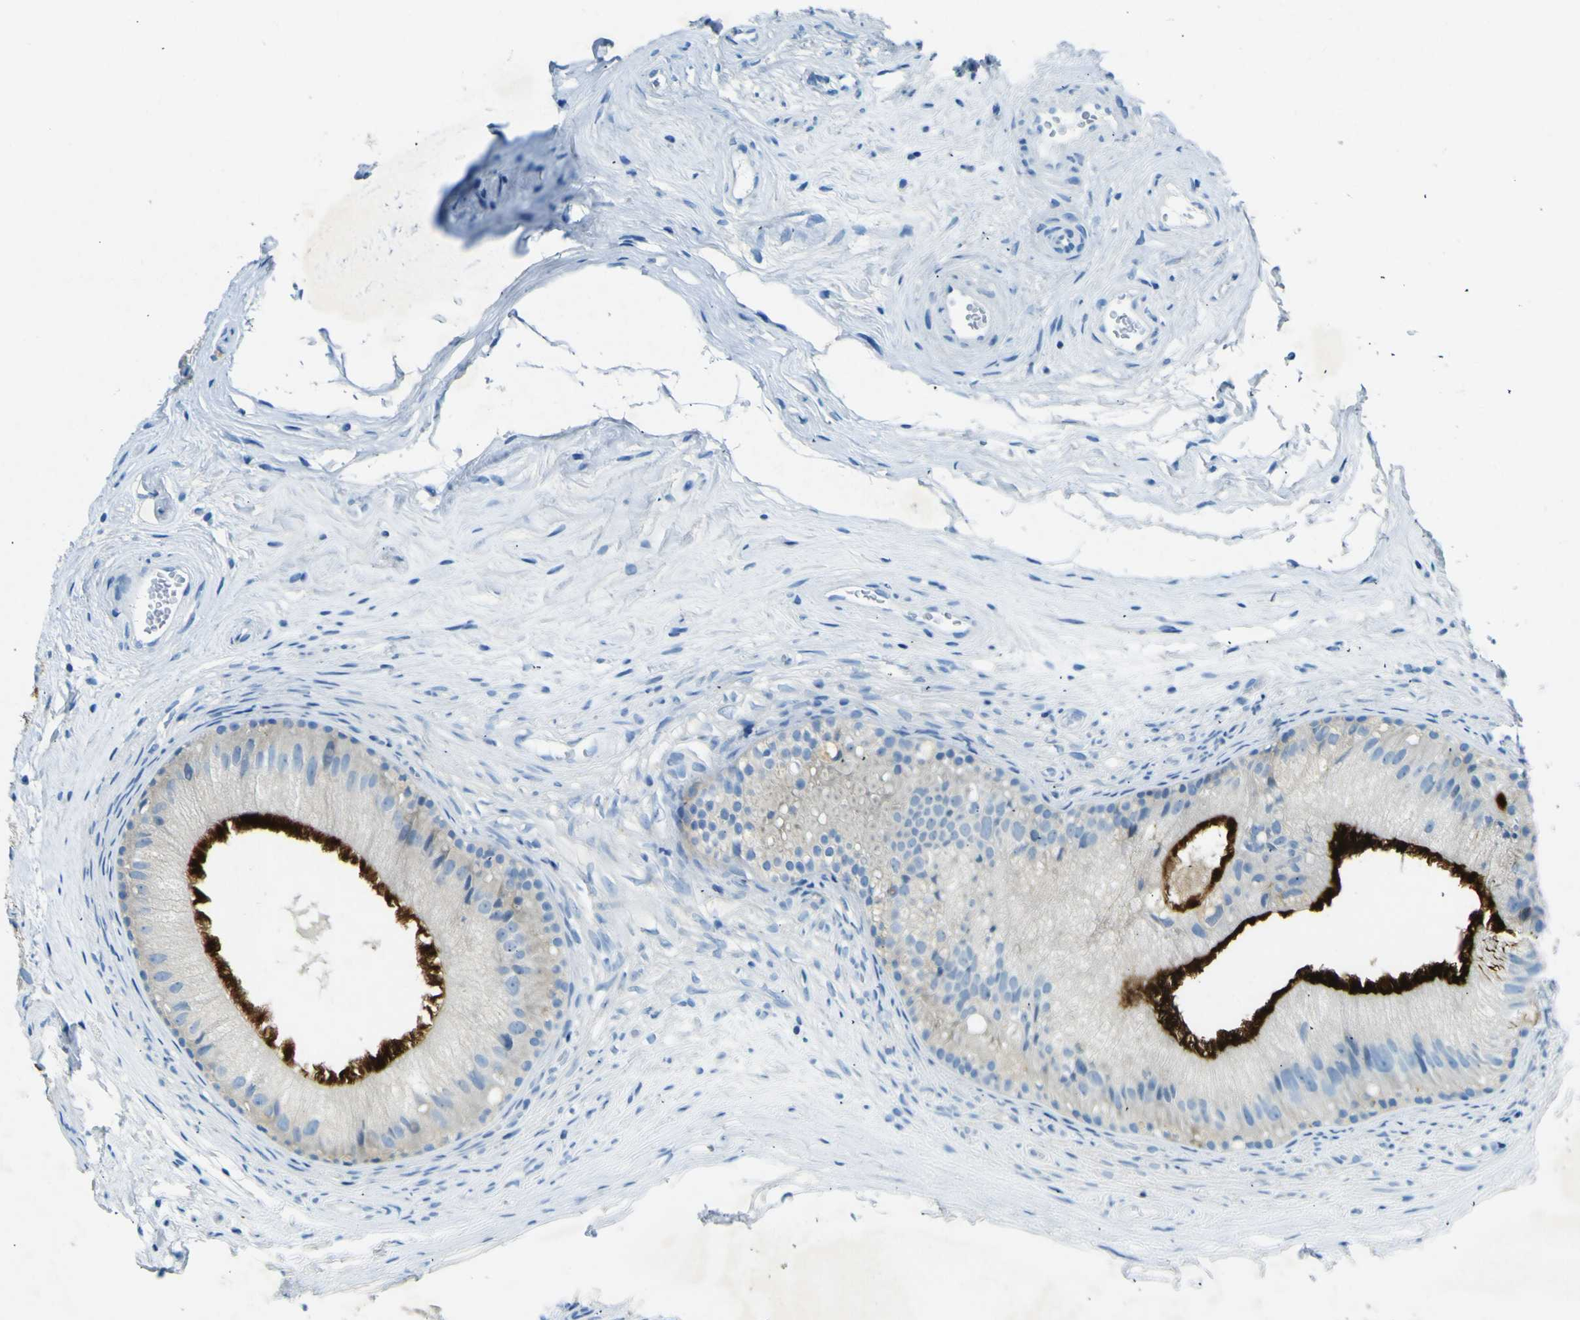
{"staining": {"intensity": "strong", "quantity": "<25%", "location": "cytoplasmic/membranous"}, "tissue": "epididymis", "cell_type": "Glandular cells", "image_type": "normal", "snomed": [{"axis": "morphology", "description": "Normal tissue, NOS"}, {"axis": "topography", "description": "Epididymis"}], "caption": "Protein staining by immunohistochemistry reveals strong cytoplasmic/membranous staining in about <25% of glandular cells in benign epididymis. The protein of interest is stained brown, and the nuclei are stained in blue (DAB IHC with brightfield microscopy, high magnification).", "gene": "SORCS1", "patient": {"sex": "male", "age": 56}}